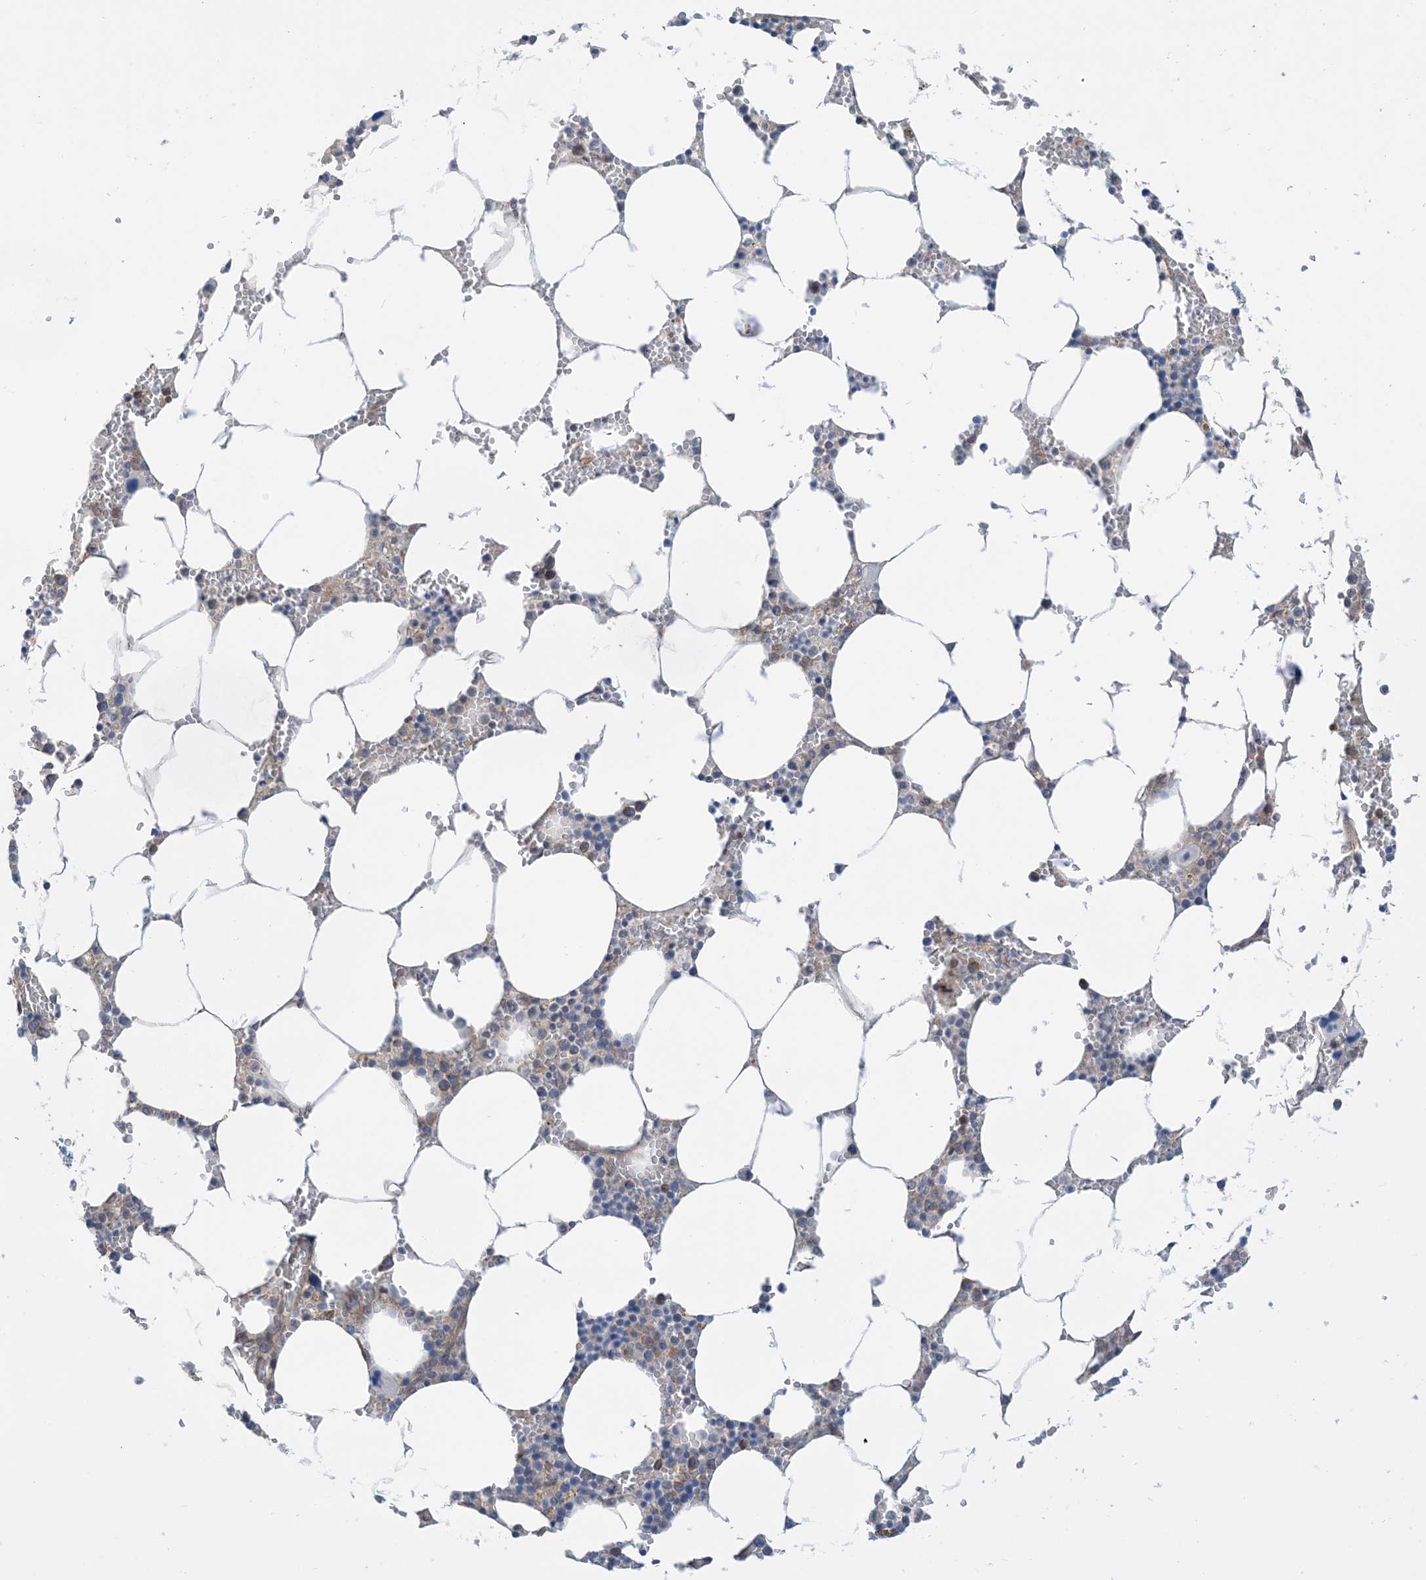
{"staining": {"intensity": "moderate", "quantity": "<25%", "location": "cytoplasmic/membranous"}, "tissue": "bone marrow", "cell_type": "Hematopoietic cells", "image_type": "normal", "snomed": [{"axis": "morphology", "description": "Normal tissue, NOS"}, {"axis": "topography", "description": "Bone marrow"}], "caption": "Moderate cytoplasmic/membranous positivity for a protein is appreciated in about <25% of hematopoietic cells of benign bone marrow using immunohistochemistry.", "gene": "EHBP1", "patient": {"sex": "male", "age": 70}}